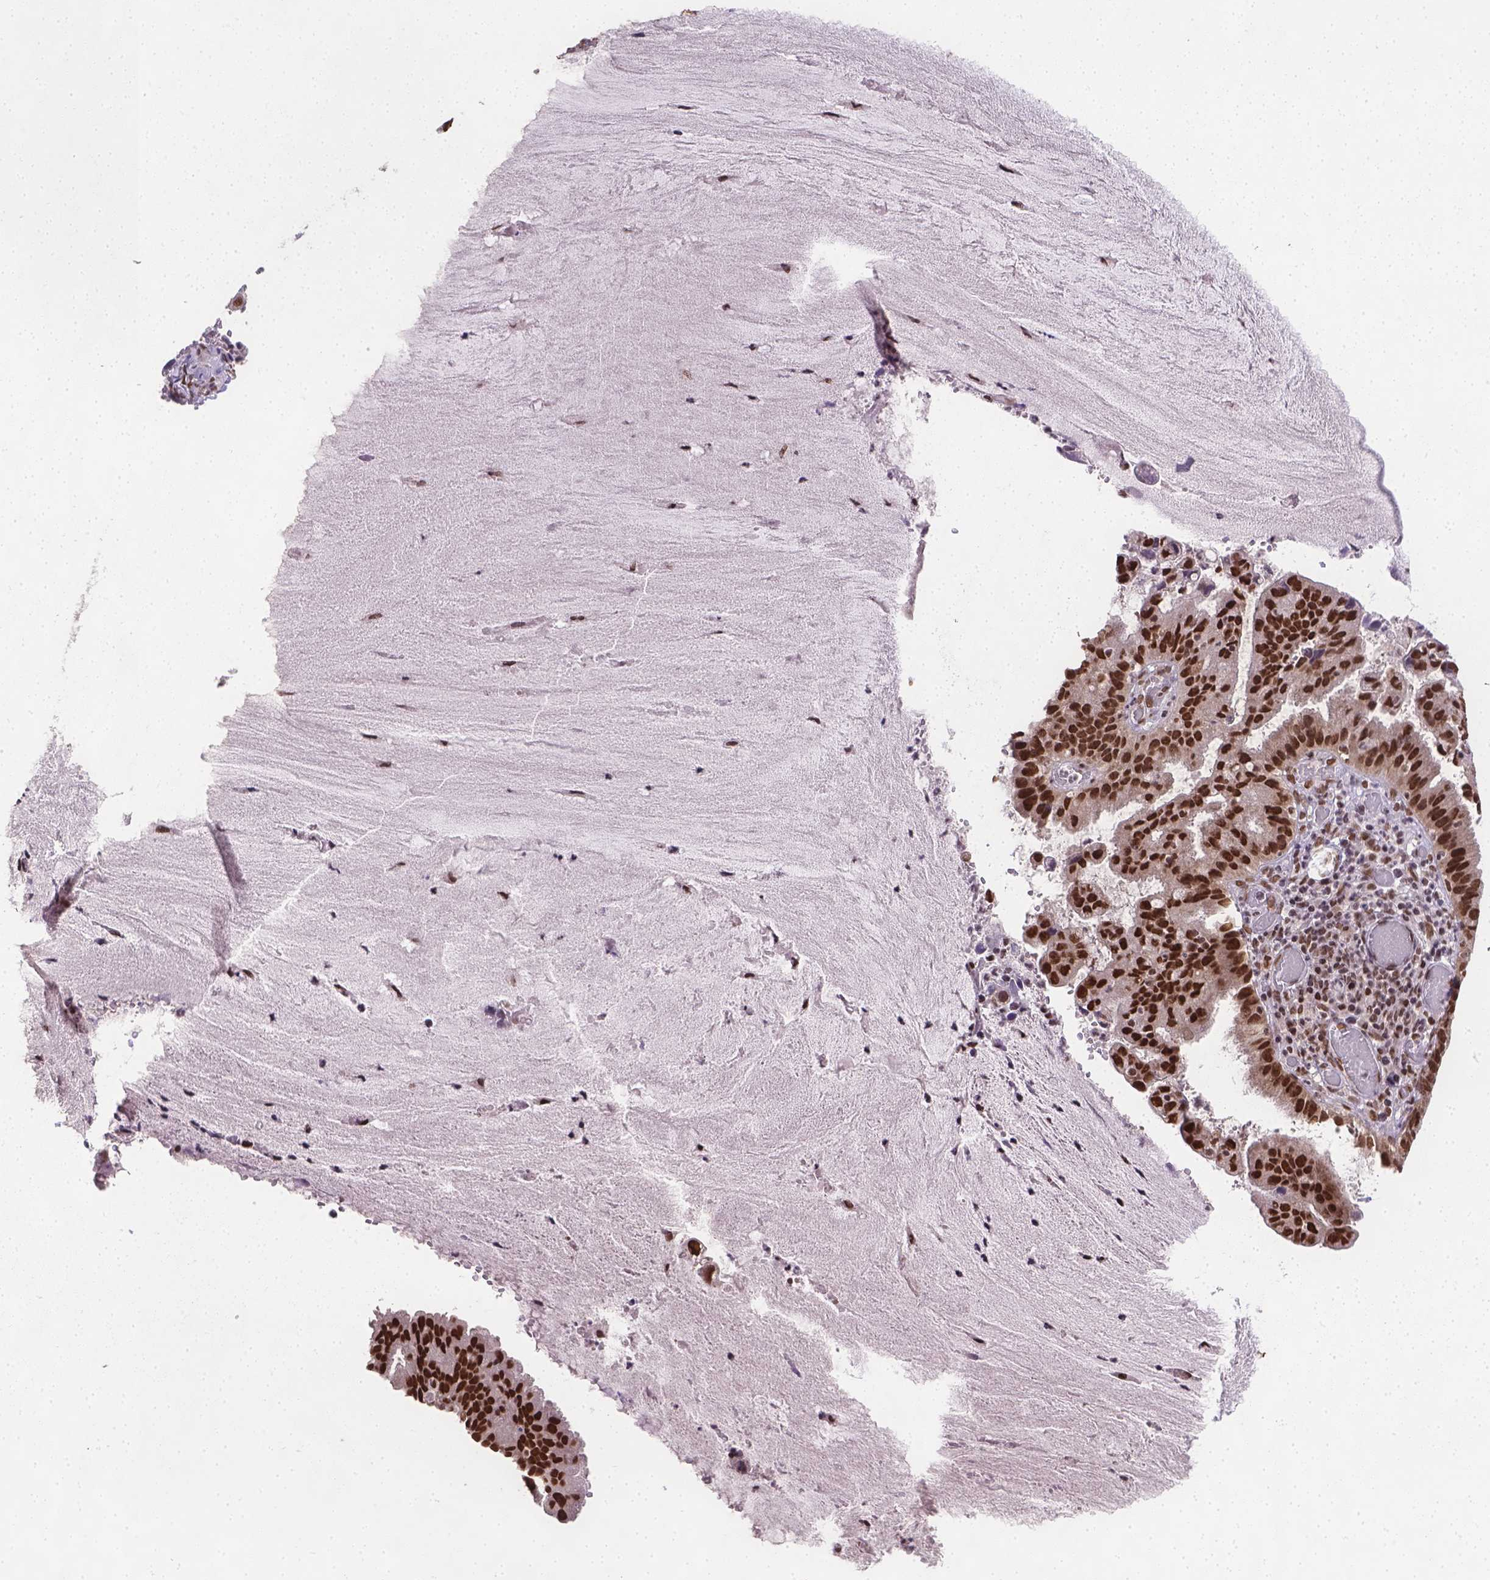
{"staining": {"intensity": "strong", "quantity": ">75%", "location": "nuclear"}, "tissue": "cervical cancer", "cell_type": "Tumor cells", "image_type": "cancer", "snomed": [{"axis": "morphology", "description": "Adenocarcinoma, NOS"}, {"axis": "topography", "description": "Cervix"}], "caption": "Immunohistochemical staining of cervical cancer (adenocarcinoma) displays high levels of strong nuclear expression in about >75% of tumor cells.", "gene": "FANCE", "patient": {"sex": "female", "age": 34}}